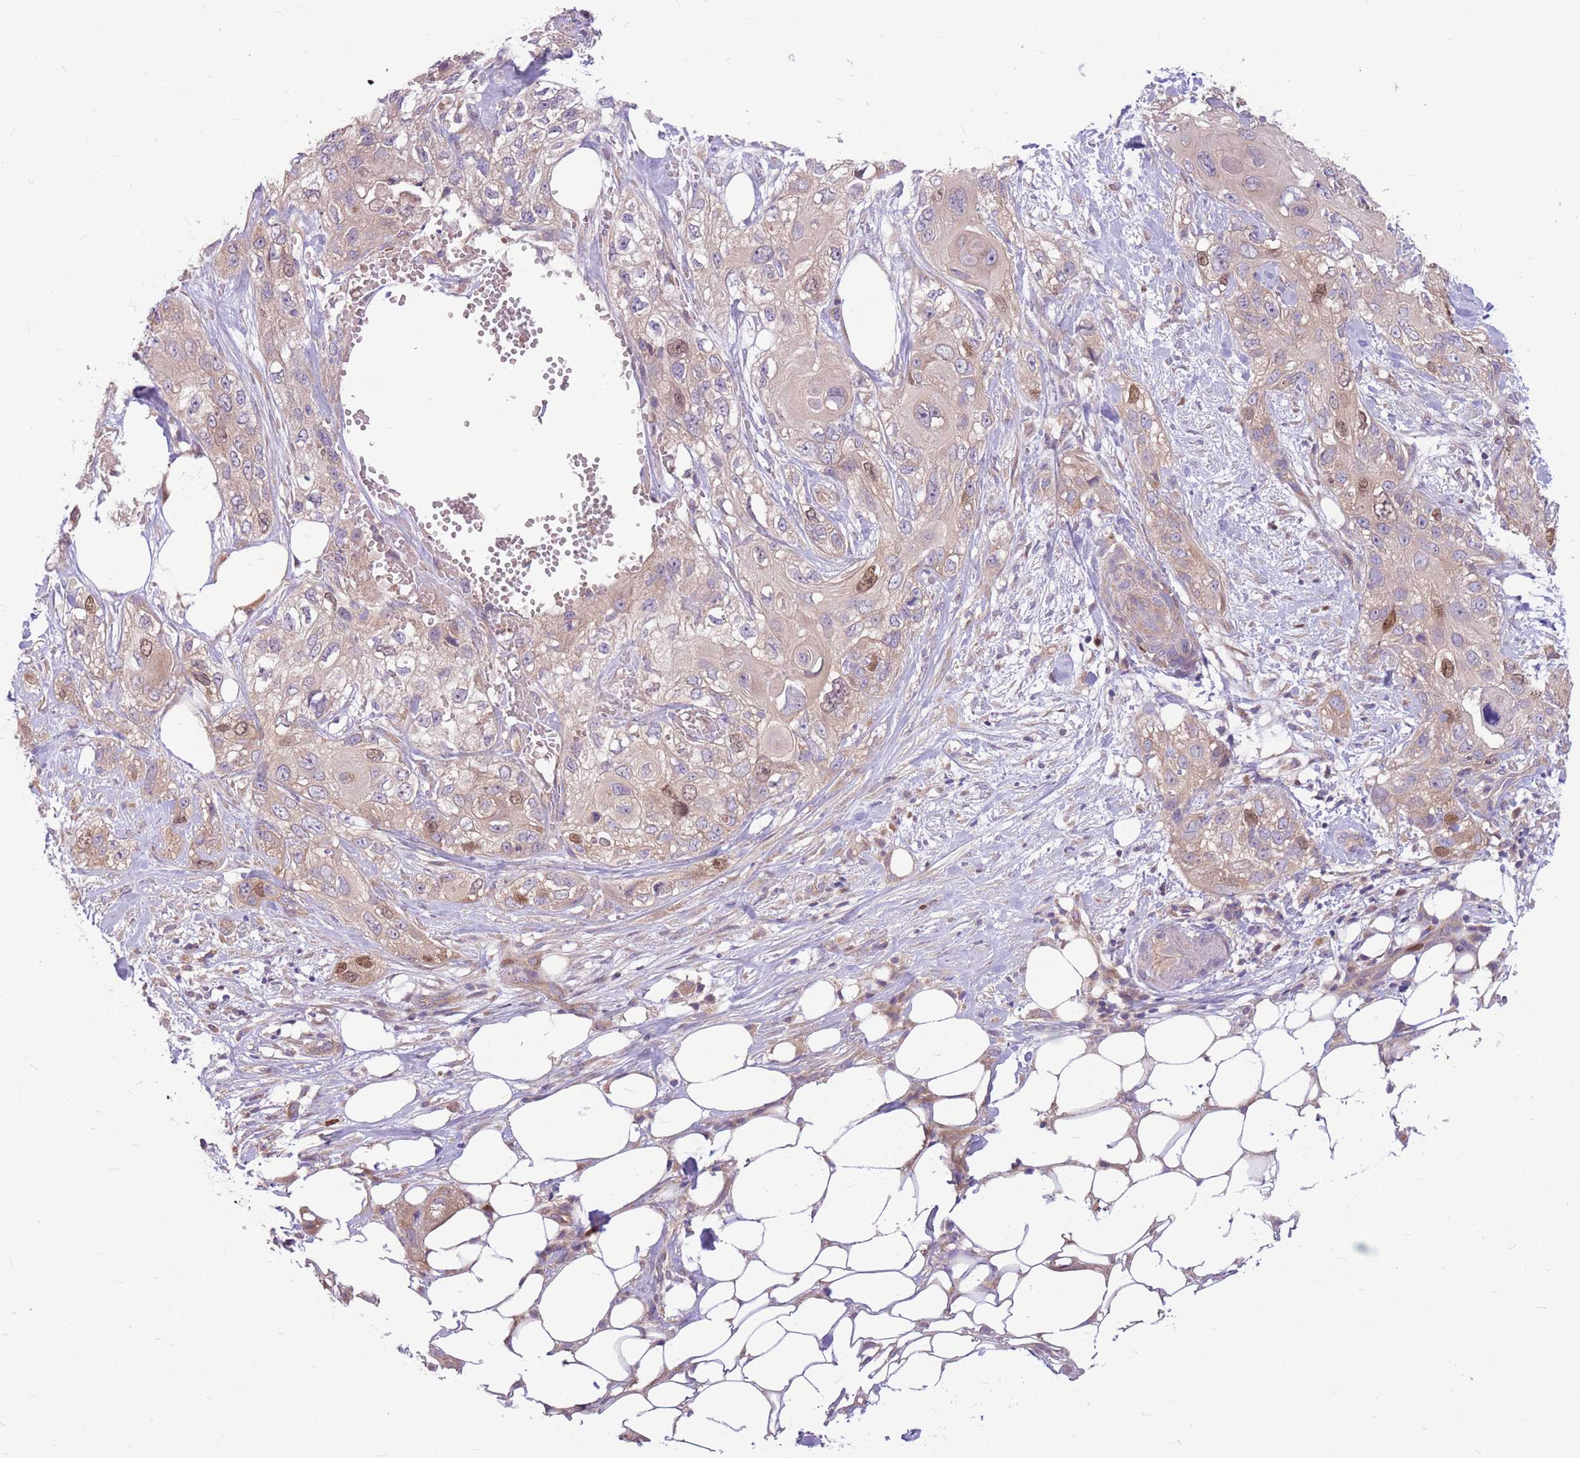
{"staining": {"intensity": "moderate", "quantity": "<25%", "location": "nuclear"}, "tissue": "skin cancer", "cell_type": "Tumor cells", "image_type": "cancer", "snomed": [{"axis": "morphology", "description": "Normal tissue, NOS"}, {"axis": "morphology", "description": "Squamous cell carcinoma, NOS"}, {"axis": "topography", "description": "Skin"}], "caption": "Moderate nuclear protein expression is present in about <25% of tumor cells in squamous cell carcinoma (skin). (Brightfield microscopy of DAB IHC at high magnification).", "gene": "GMNN", "patient": {"sex": "male", "age": 72}}